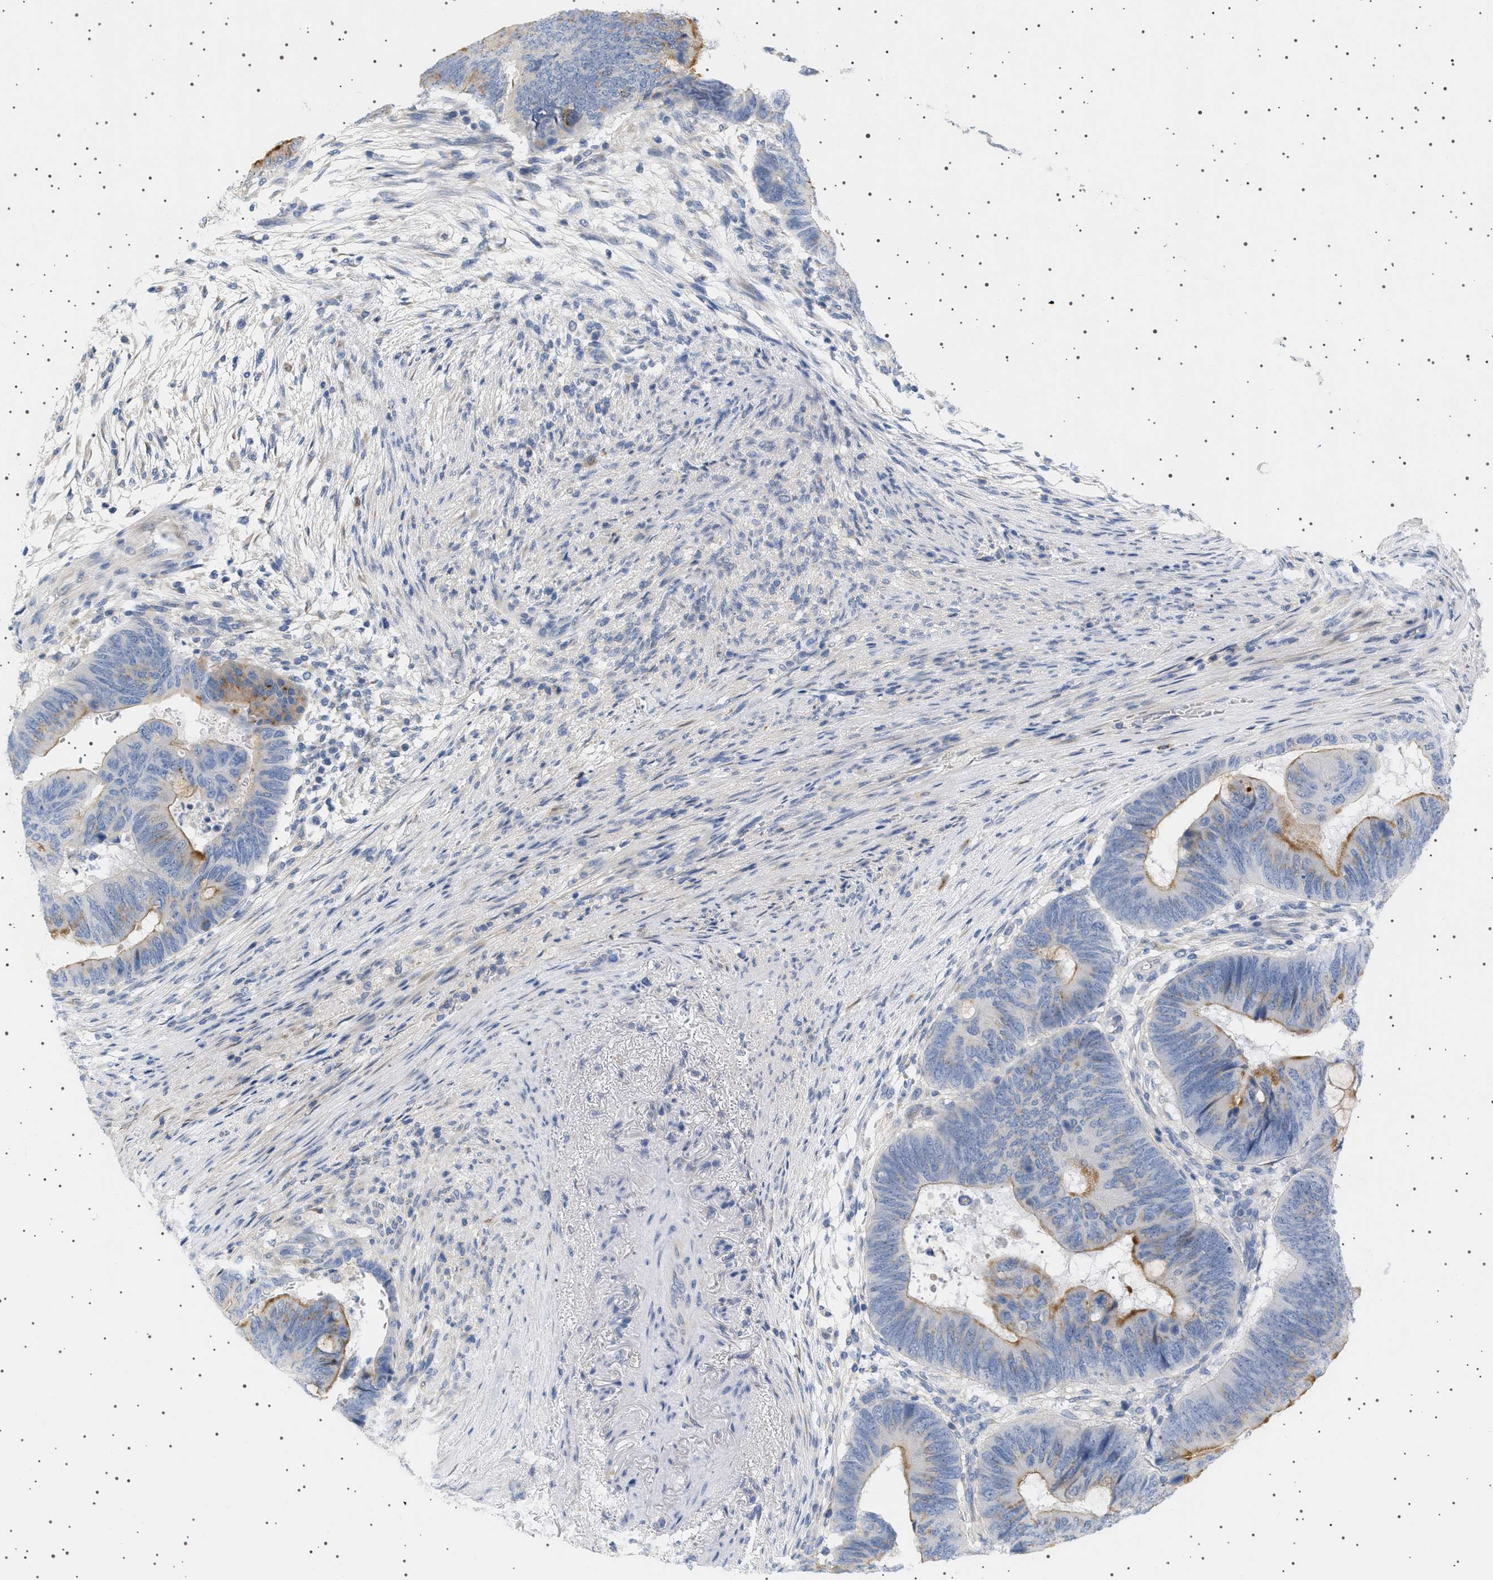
{"staining": {"intensity": "moderate", "quantity": "<25%", "location": "cytoplasmic/membranous"}, "tissue": "colorectal cancer", "cell_type": "Tumor cells", "image_type": "cancer", "snomed": [{"axis": "morphology", "description": "Normal tissue, NOS"}, {"axis": "morphology", "description": "Adenocarcinoma, NOS"}, {"axis": "topography", "description": "Rectum"}, {"axis": "topography", "description": "Peripheral nerve tissue"}], "caption": "Immunohistochemistry (IHC) of colorectal cancer (adenocarcinoma) demonstrates low levels of moderate cytoplasmic/membranous positivity in approximately <25% of tumor cells.", "gene": "ADCY10", "patient": {"sex": "male", "age": 92}}